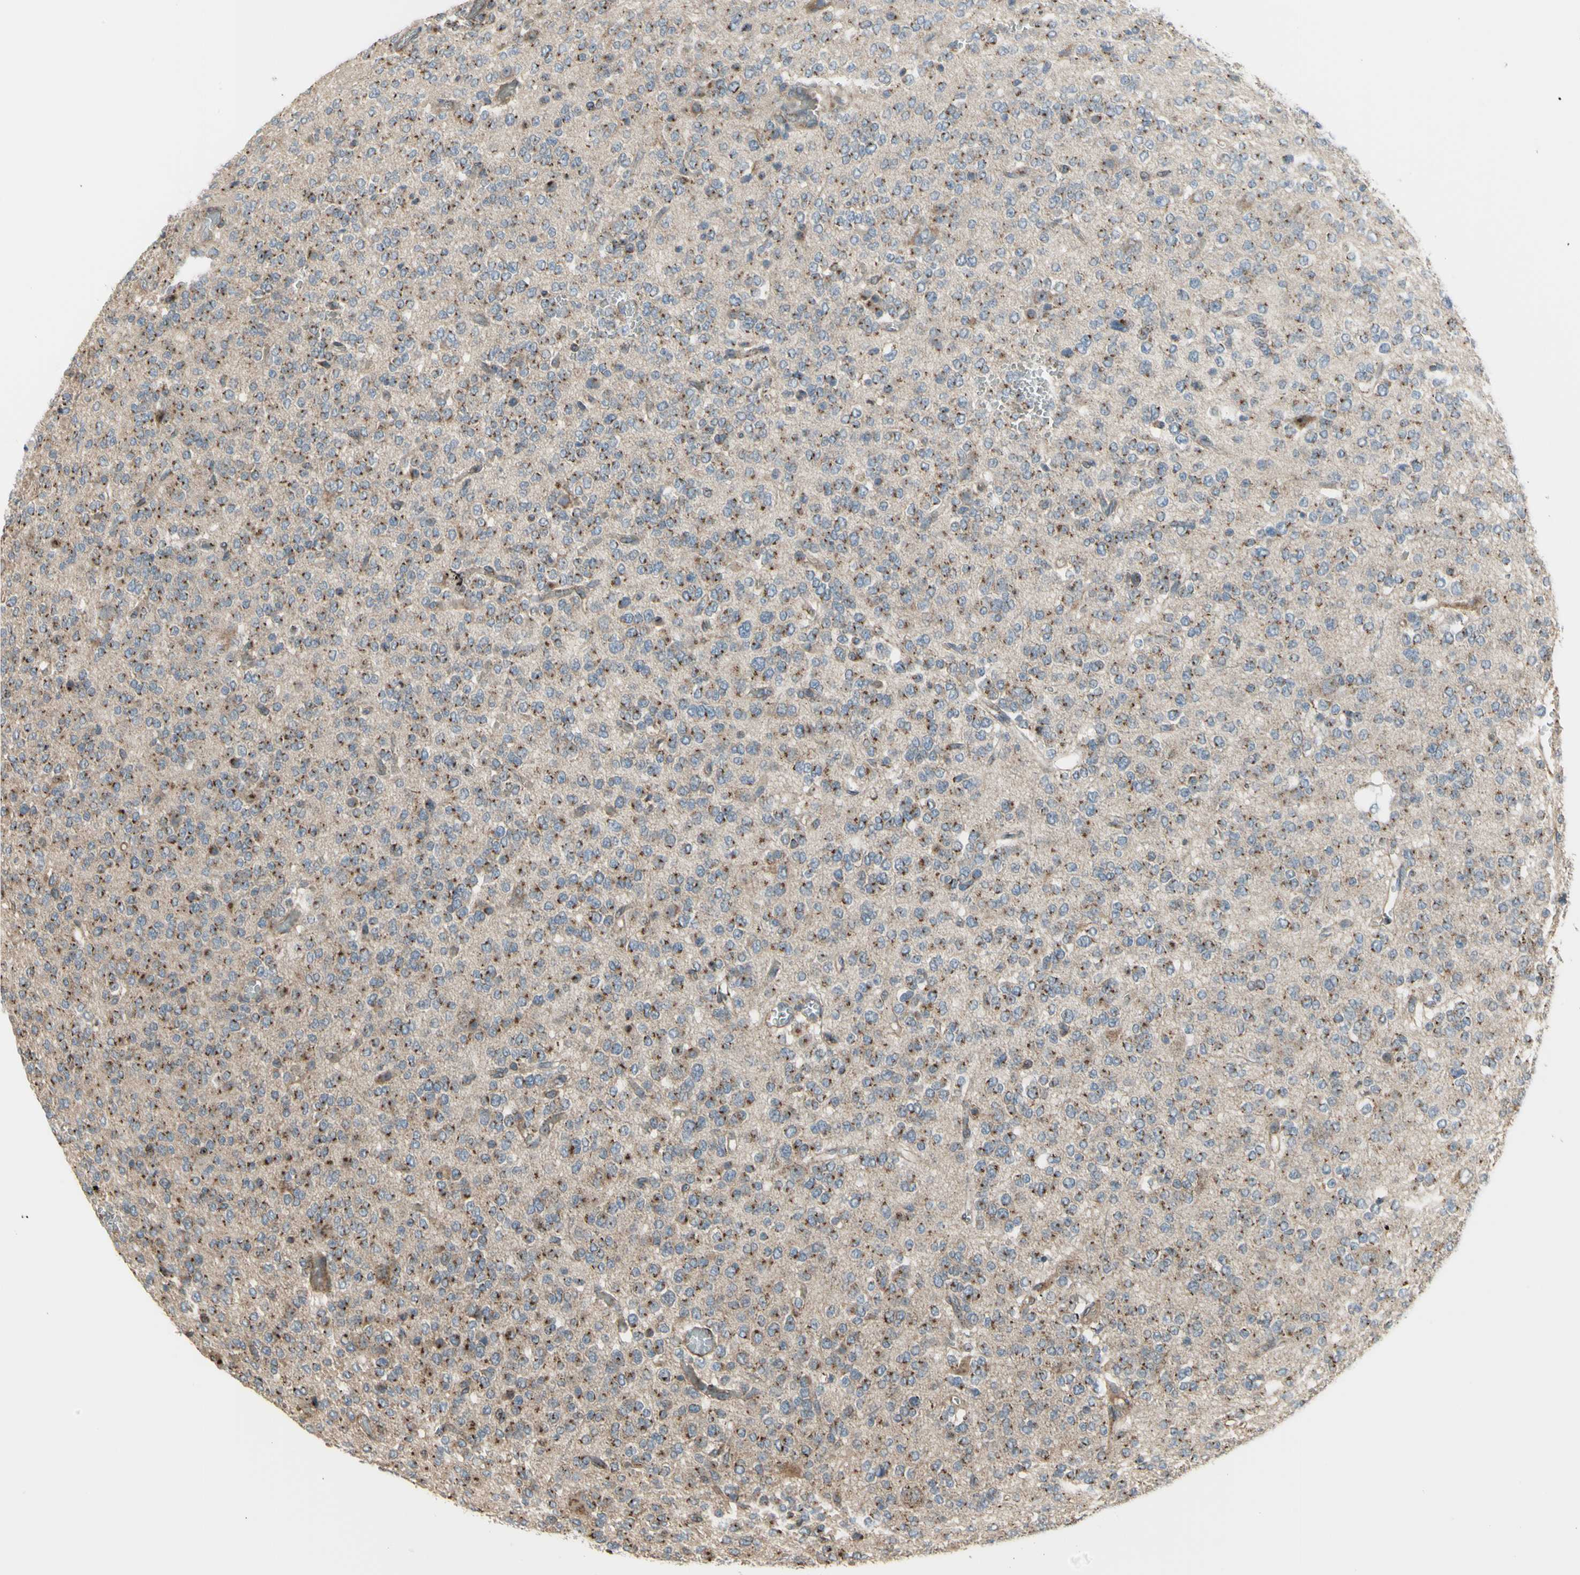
{"staining": {"intensity": "strong", "quantity": "25%-75%", "location": "cytoplasmic/membranous"}, "tissue": "glioma", "cell_type": "Tumor cells", "image_type": "cancer", "snomed": [{"axis": "morphology", "description": "Glioma, malignant, Low grade"}, {"axis": "topography", "description": "Brain"}], "caption": "Glioma stained with a brown dye exhibits strong cytoplasmic/membranous positive positivity in approximately 25%-75% of tumor cells.", "gene": "SLC39A9", "patient": {"sex": "male", "age": 38}}